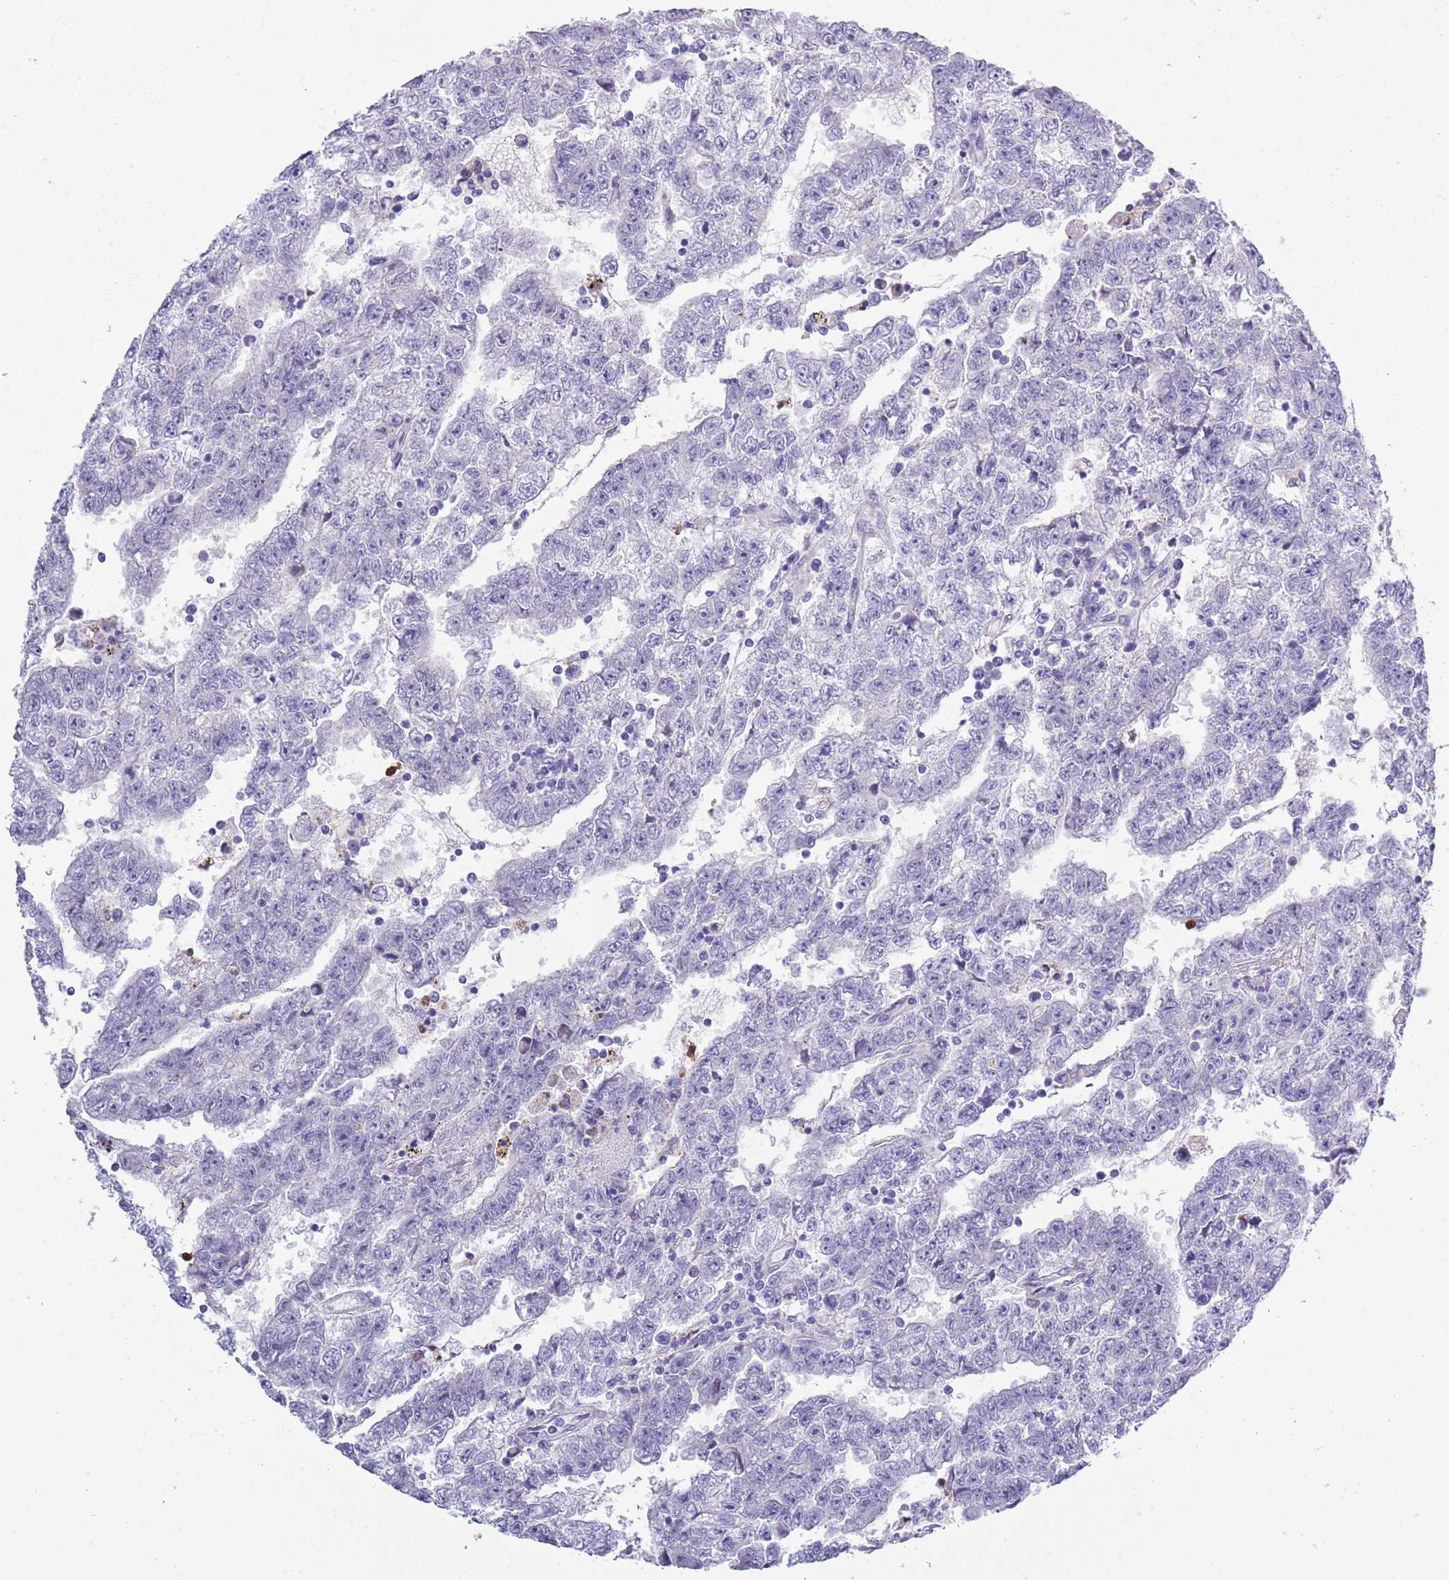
{"staining": {"intensity": "negative", "quantity": "none", "location": "none"}, "tissue": "testis cancer", "cell_type": "Tumor cells", "image_type": "cancer", "snomed": [{"axis": "morphology", "description": "Carcinoma, Embryonal, NOS"}, {"axis": "topography", "description": "Testis"}], "caption": "IHC of testis cancer demonstrates no expression in tumor cells.", "gene": "ZFP2", "patient": {"sex": "male", "age": 25}}